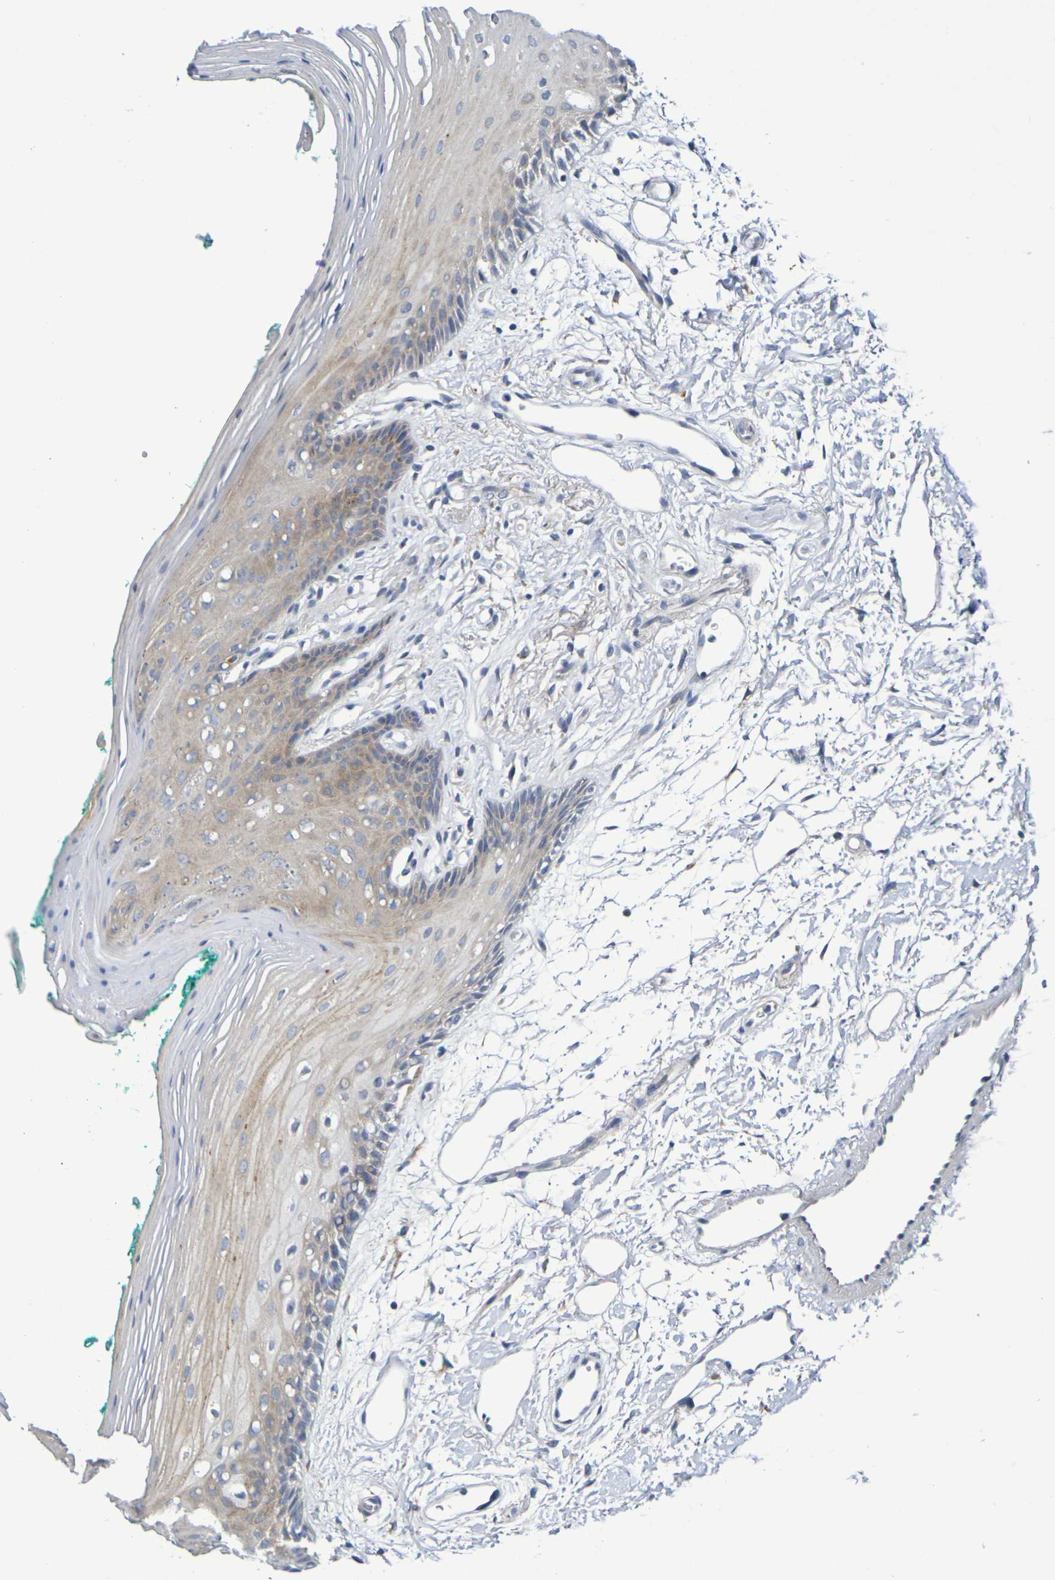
{"staining": {"intensity": "weak", "quantity": ">75%", "location": "cytoplasmic/membranous"}, "tissue": "oral mucosa", "cell_type": "Squamous epithelial cells", "image_type": "normal", "snomed": [{"axis": "morphology", "description": "Normal tissue, NOS"}, {"axis": "topography", "description": "Skeletal muscle"}, {"axis": "topography", "description": "Oral tissue"}, {"axis": "topography", "description": "Peripheral nerve tissue"}], "caption": "IHC (DAB (3,3'-diaminobenzidine)) staining of normal oral mucosa demonstrates weak cytoplasmic/membranous protein expression in approximately >75% of squamous epithelial cells. (DAB (3,3'-diaminobenzidine) IHC with brightfield microscopy, high magnification).", "gene": "SDC4", "patient": {"sex": "female", "age": 84}}